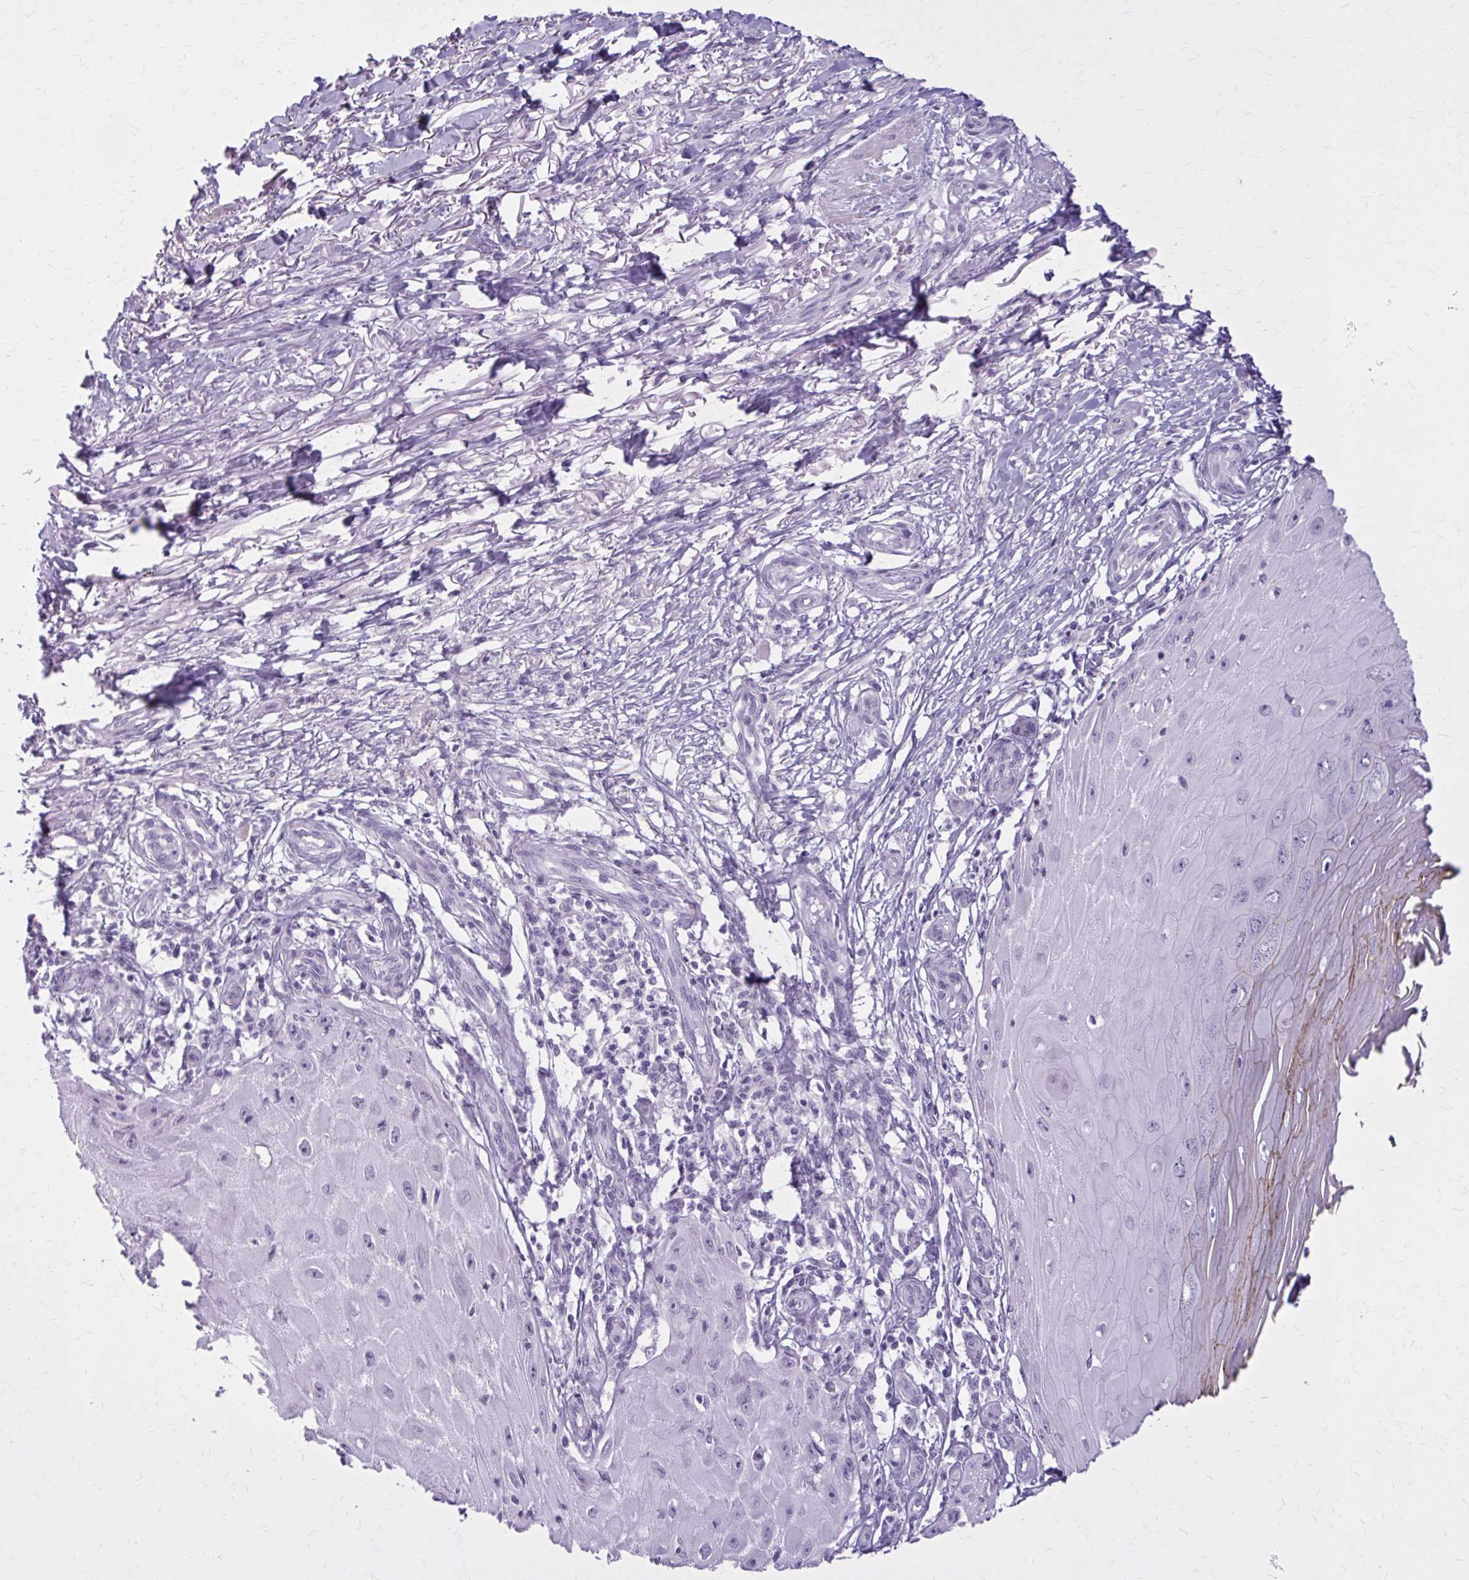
{"staining": {"intensity": "negative", "quantity": "none", "location": "none"}, "tissue": "skin cancer", "cell_type": "Tumor cells", "image_type": "cancer", "snomed": [{"axis": "morphology", "description": "Squamous cell carcinoma, NOS"}, {"axis": "topography", "description": "Skin"}], "caption": "The immunohistochemistry photomicrograph has no significant expression in tumor cells of squamous cell carcinoma (skin) tissue.", "gene": "OR4B1", "patient": {"sex": "female", "age": 77}}